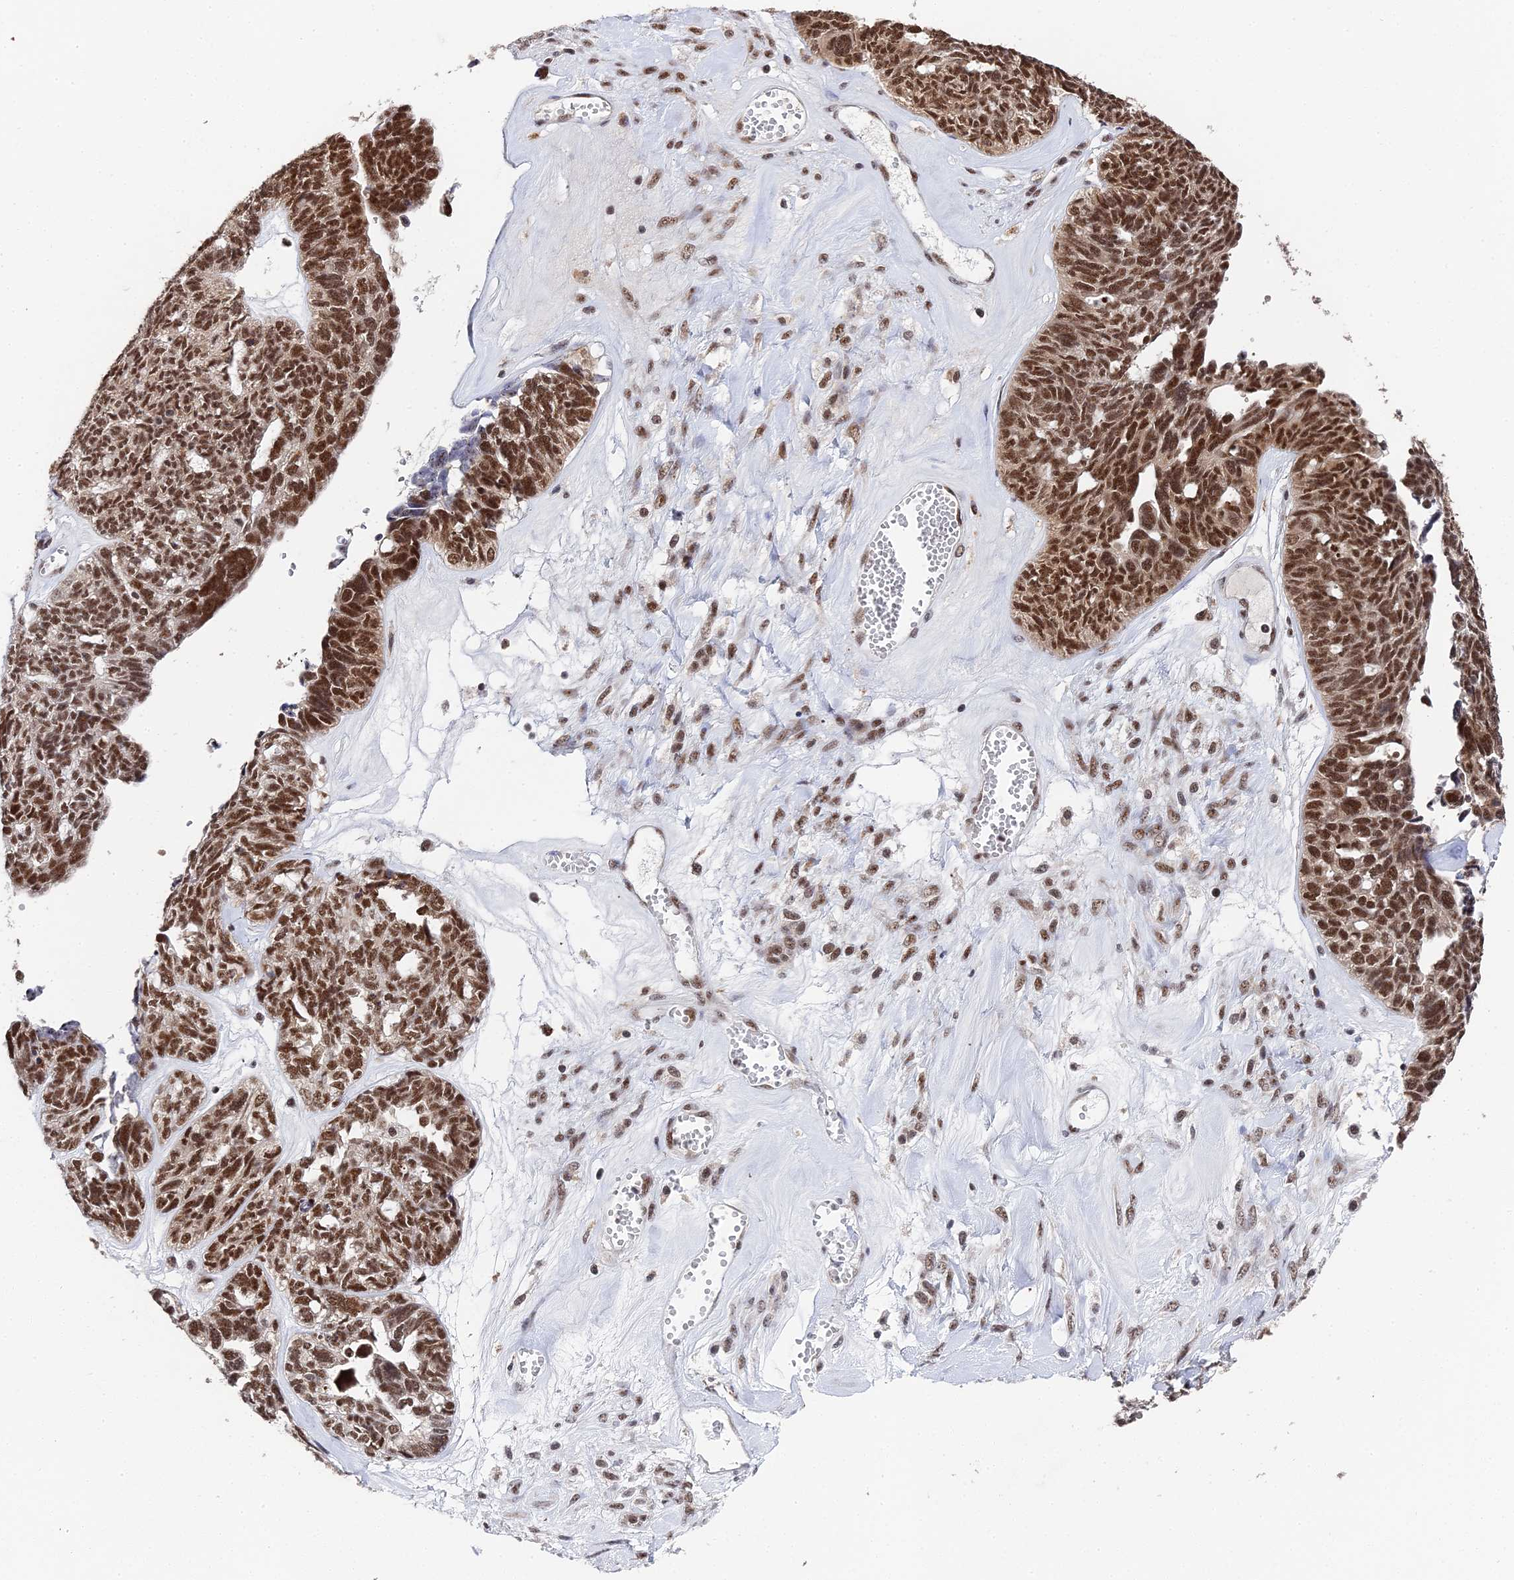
{"staining": {"intensity": "strong", "quantity": ">75%", "location": "nuclear"}, "tissue": "ovarian cancer", "cell_type": "Tumor cells", "image_type": "cancer", "snomed": [{"axis": "morphology", "description": "Cystadenocarcinoma, serous, NOS"}, {"axis": "topography", "description": "Ovary"}], "caption": "Immunohistochemistry (DAB (3,3'-diaminobenzidine)) staining of ovarian cancer (serous cystadenocarcinoma) shows strong nuclear protein staining in about >75% of tumor cells.", "gene": "MAGOHB", "patient": {"sex": "female", "age": 79}}